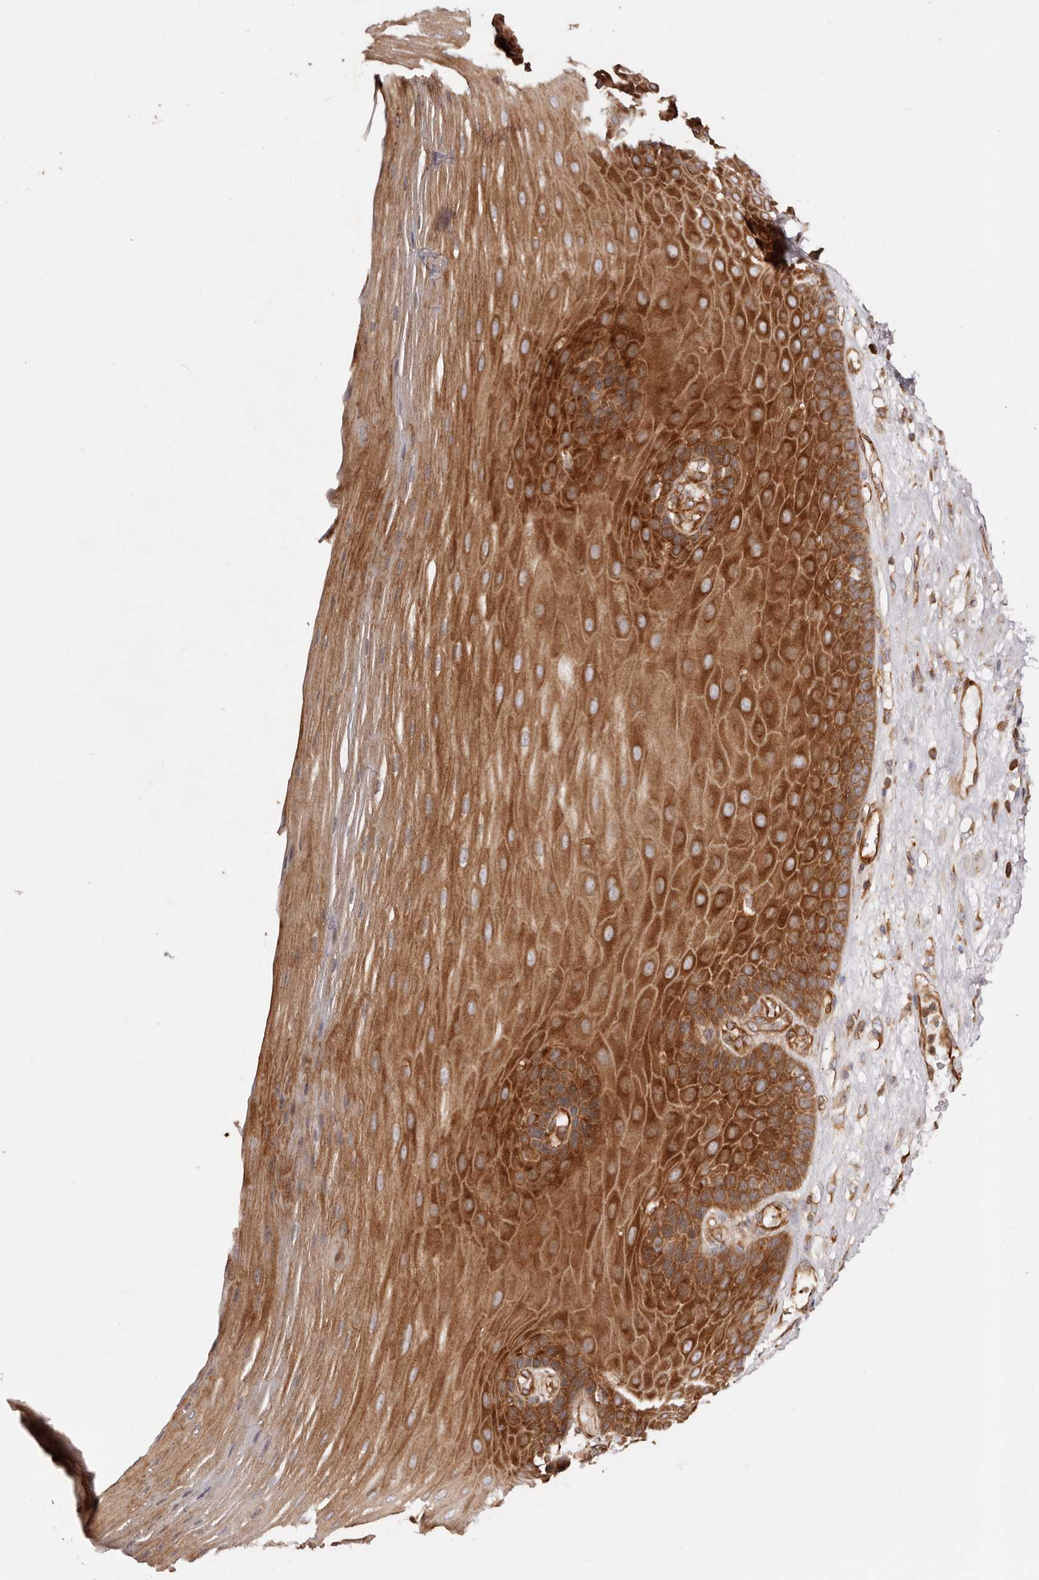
{"staining": {"intensity": "strong", "quantity": "25%-75%", "location": "cytoplasmic/membranous"}, "tissue": "esophagus", "cell_type": "Squamous epithelial cells", "image_type": "normal", "snomed": [{"axis": "morphology", "description": "Normal tissue, NOS"}, {"axis": "topography", "description": "Esophagus"}], "caption": "DAB immunohistochemical staining of normal esophagus reveals strong cytoplasmic/membranous protein expression in about 25%-75% of squamous epithelial cells. Nuclei are stained in blue.", "gene": "RPS6", "patient": {"sex": "male", "age": 62}}